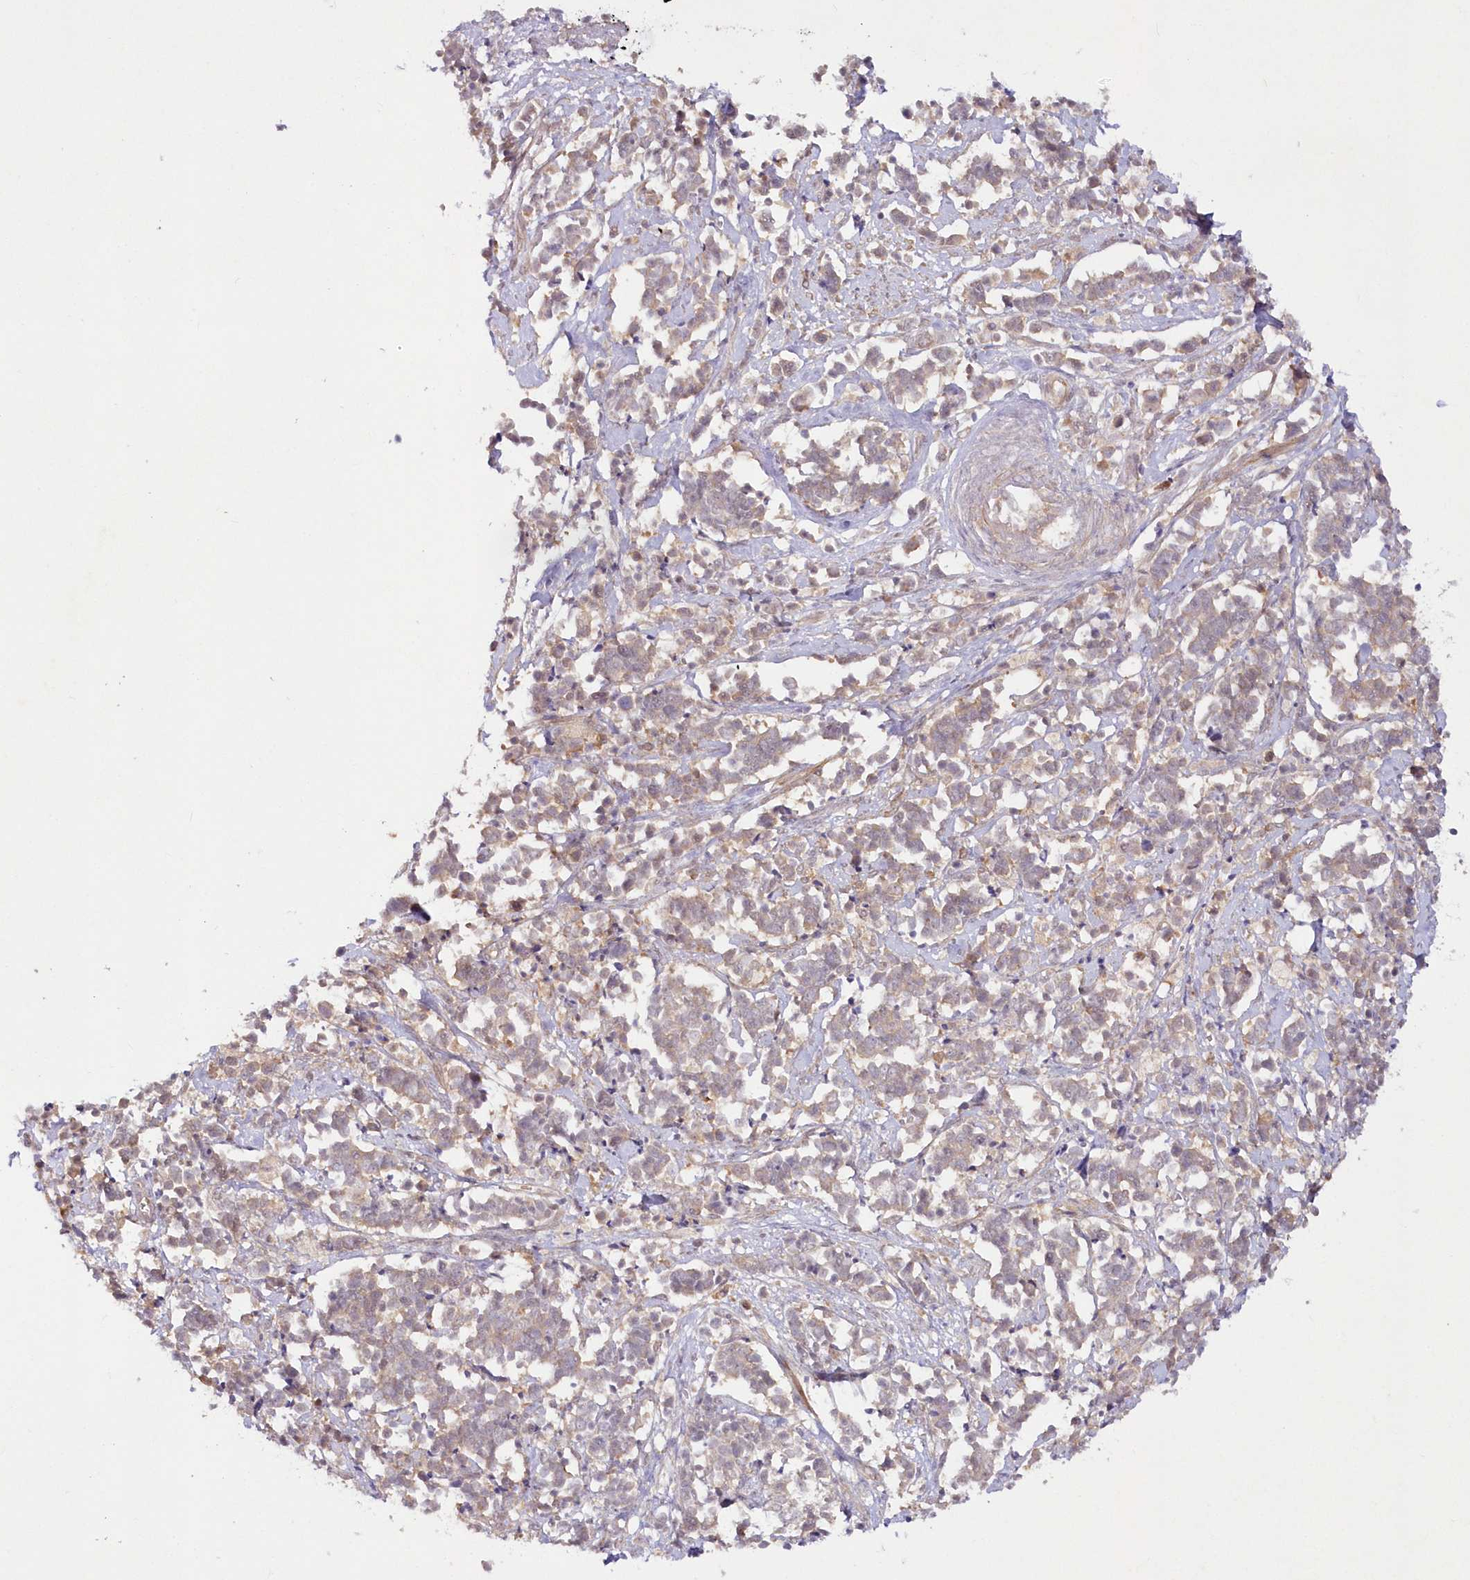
{"staining": {"intensity": "weak", "quantity": "<25%", "location": "cytoplasmic/membranous"}, "tissue": "cervical cancer", "cell_type": "Tumor cells", "image_type": "cancer", "snomed": [{"axis": "morphology", "description": "Normal tissue, NOS"}, {"axis": "morphology", "description": "Squamous cell carcinoma, NOS"}, {"axis": "topography", "description": "Cervix"}], "caption": "Photomicrograph shows no significant protein positivity in tumor cells of cervical cancer (squamous cell carcinoma). (DAB (3,3'-diaminobenzidine) IHC with hematoxylin counter stain).", "gene": "IPMK", "patient": {"sex": "female", "age": 35}}